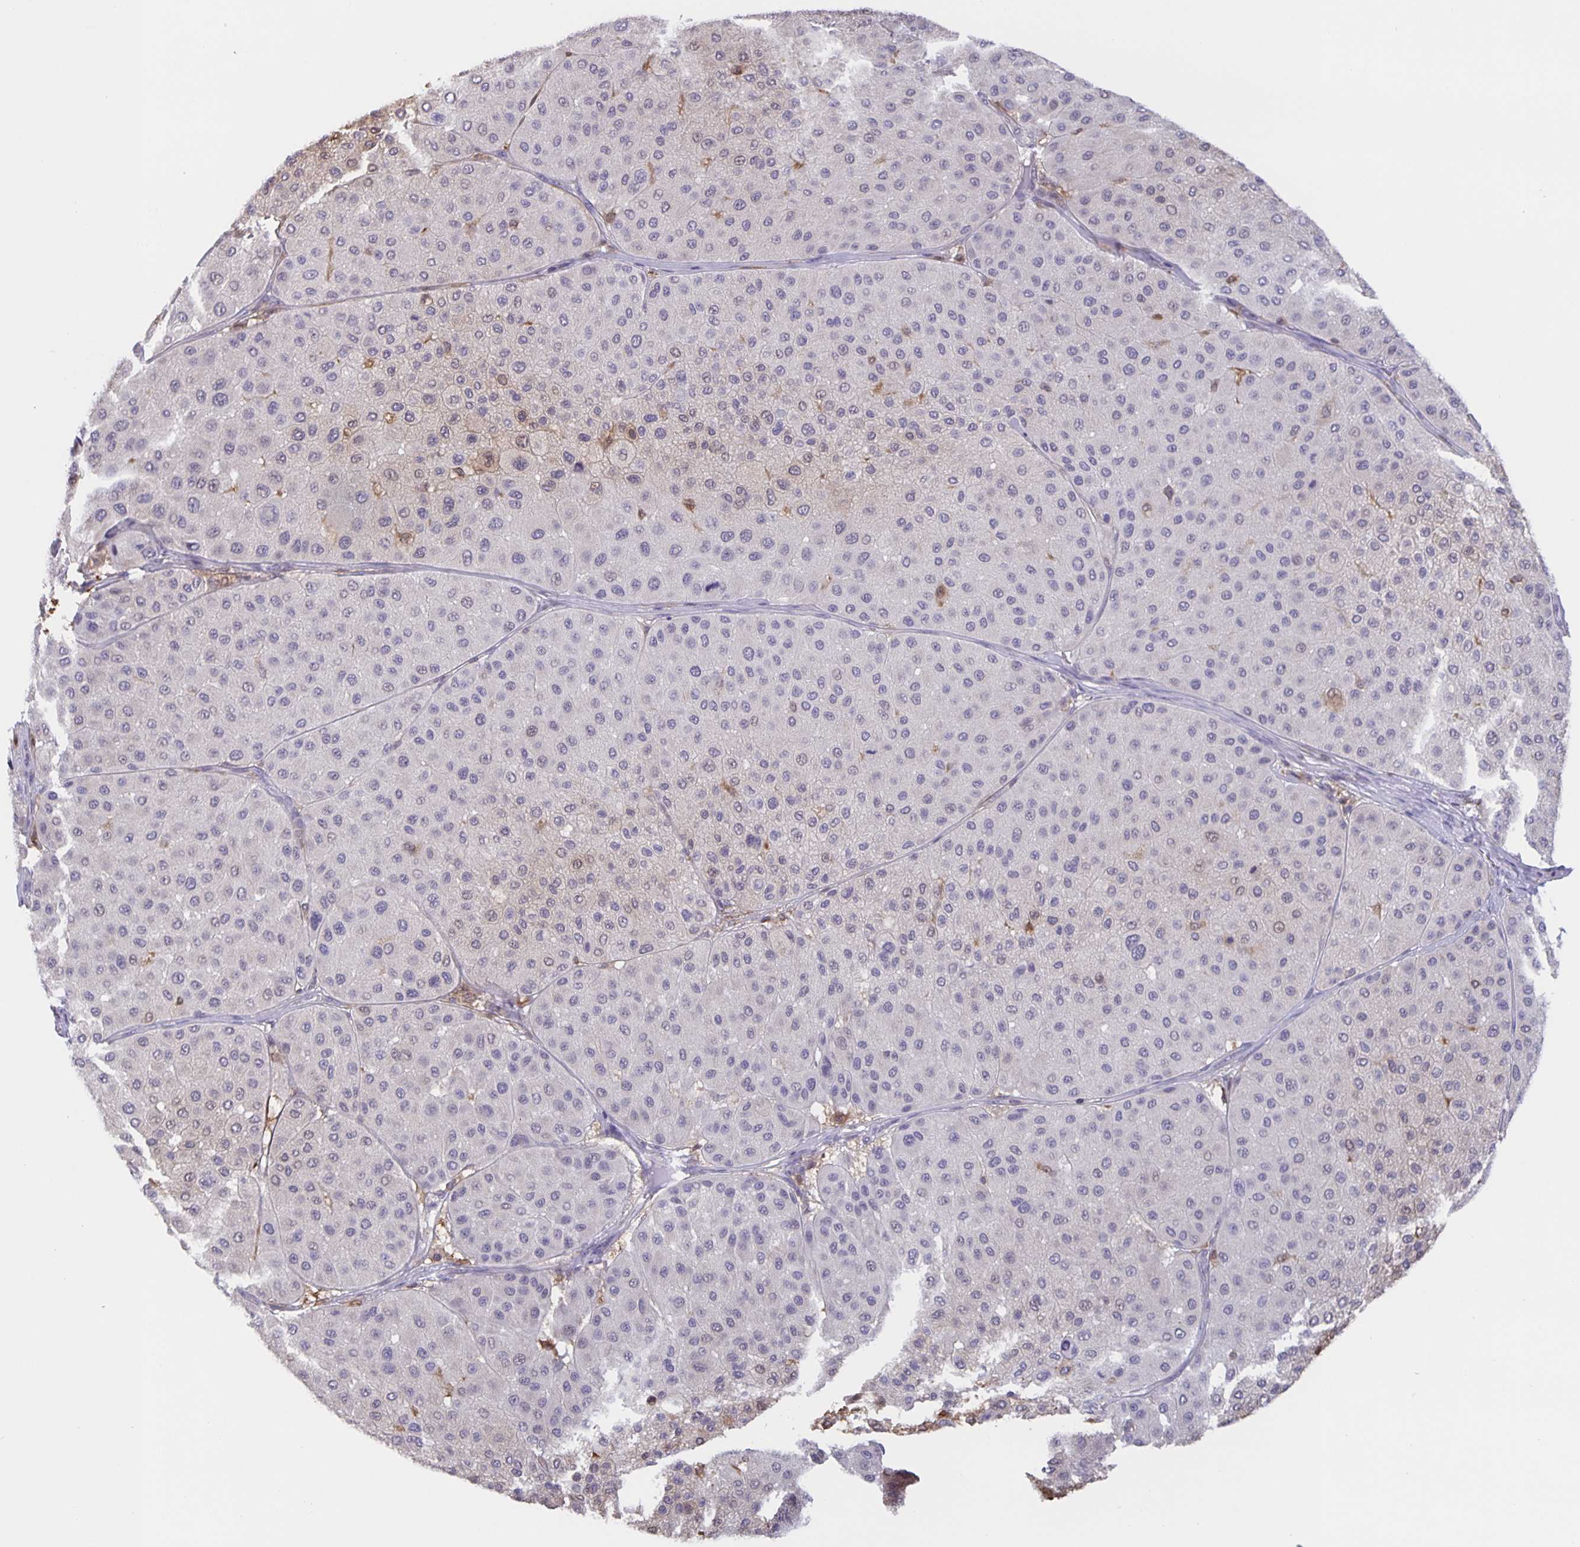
{"staining": {"intensity": "weak", "quantity": "<25%", "location": "cytoplasmic/membranous,nuclear"}, "tissue": "melanoma", "cell_type": "Tumor cells", "image_type": "cancer", "snomed": [{"axis": "morphology", "description": "Malignant melanoma, Metastatic site"}, {"axis": "topography", "description": "Smooth muscle"}], "caption": "The image displays no staining of tumor cells in melanoma.", "gene": "MARCHF6", "patient": {"sex": "male", "age": 41}}